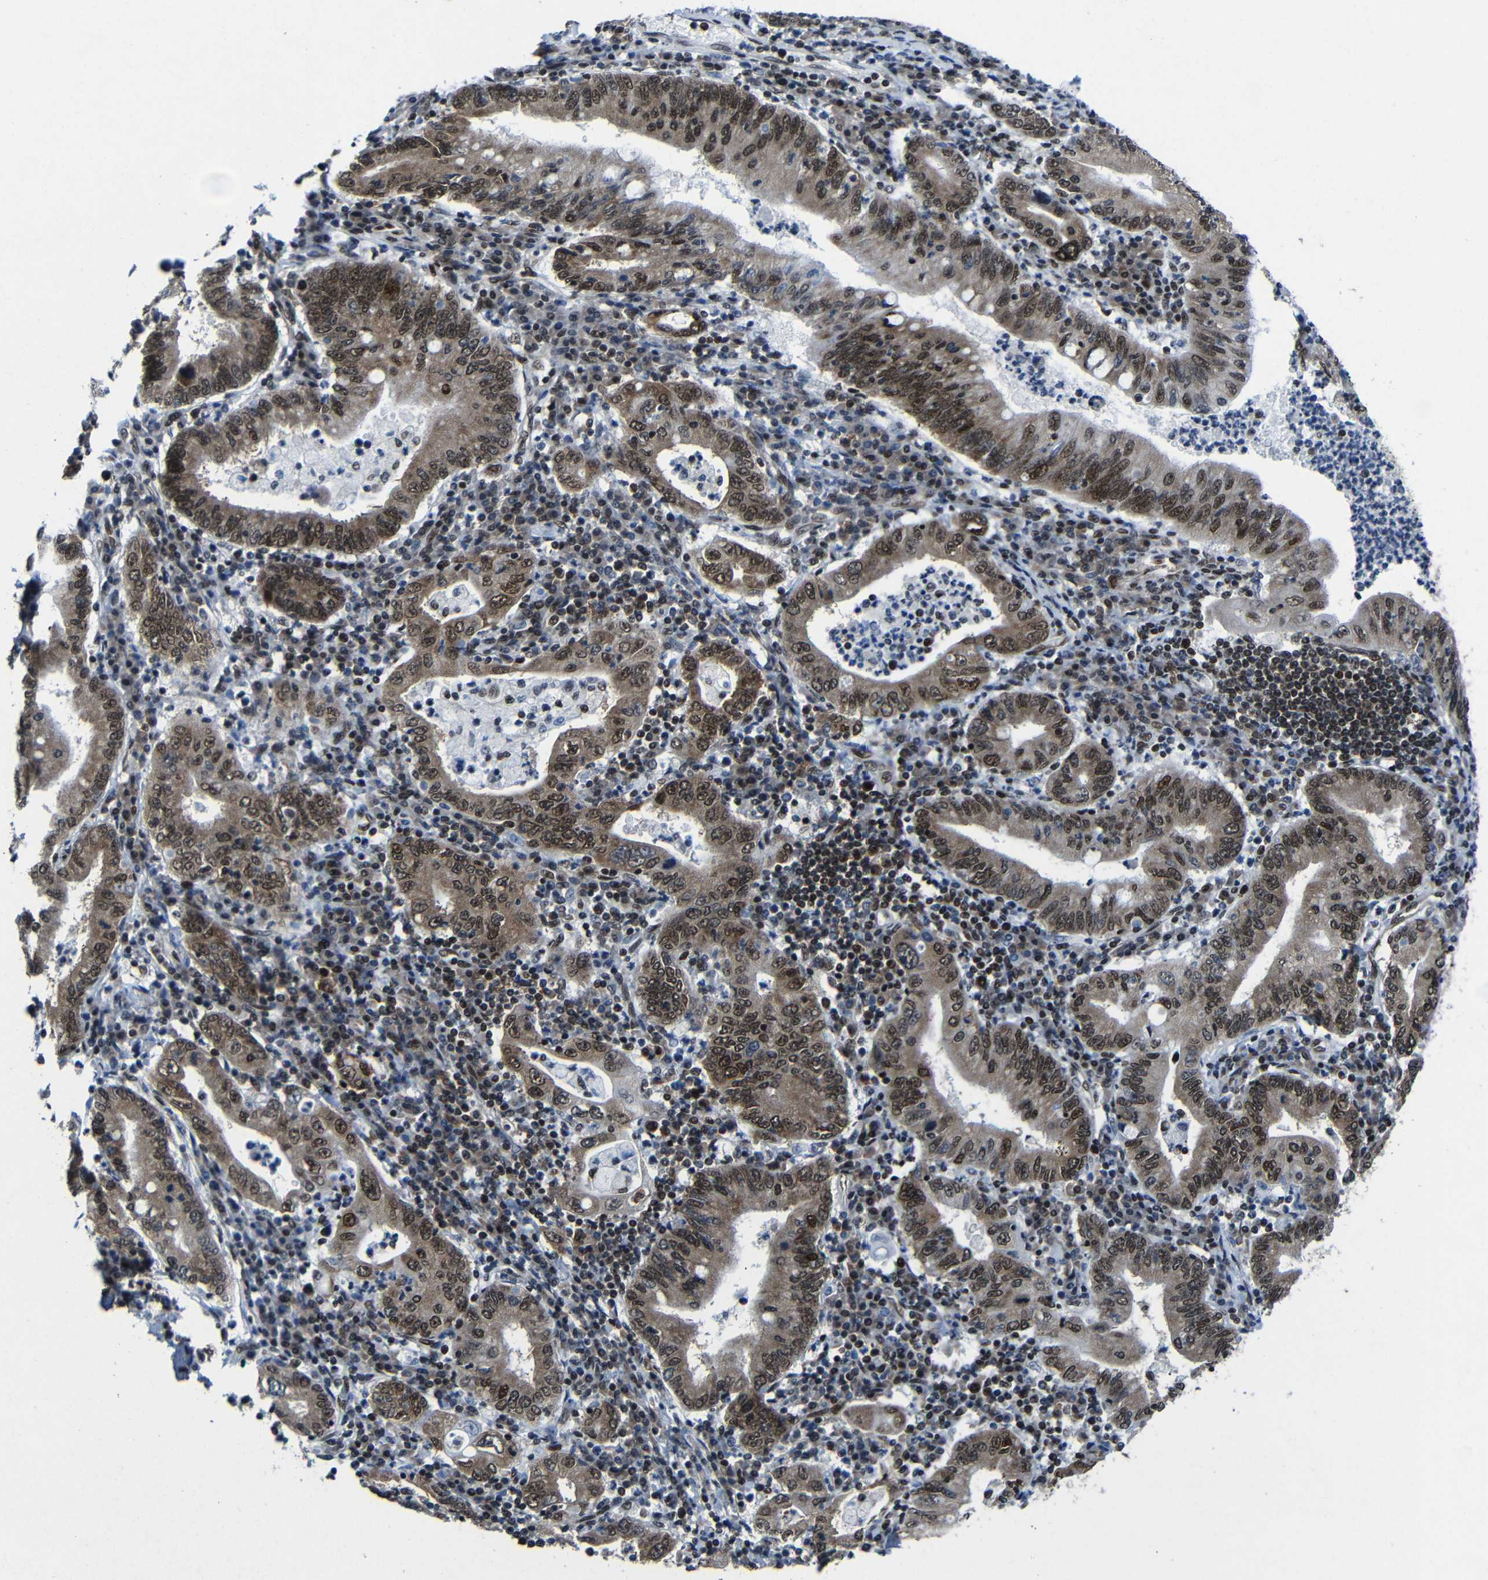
{"staining": {"intensity": "strong", "quantity": ">75%", "location": "nuclear"}, "tissue": "stomach cancer", "cell_type": "Tumor cells", "image_type": "cancer", "snomed": [{"axis": "morphology", "description": "Normal tissue, NOS"}, {"axis": "morphology", "description": "Adenocarcinoma, NOS"}, {"axis": "topography", "description": "Esophagus"}, {"axis": "topography", "description": "Stomach, upper"}, {"axis": "topography", "description": "Peripheral nerve tissue"}], "caption": "Stomach adenocarcinoma tissue exhibits strong nuclear positivity in about >75% of tumor cells, visualized by immunohistochemistry.", "gene": "PTBP1", "patient": {"sex": "male", "age": 62}}